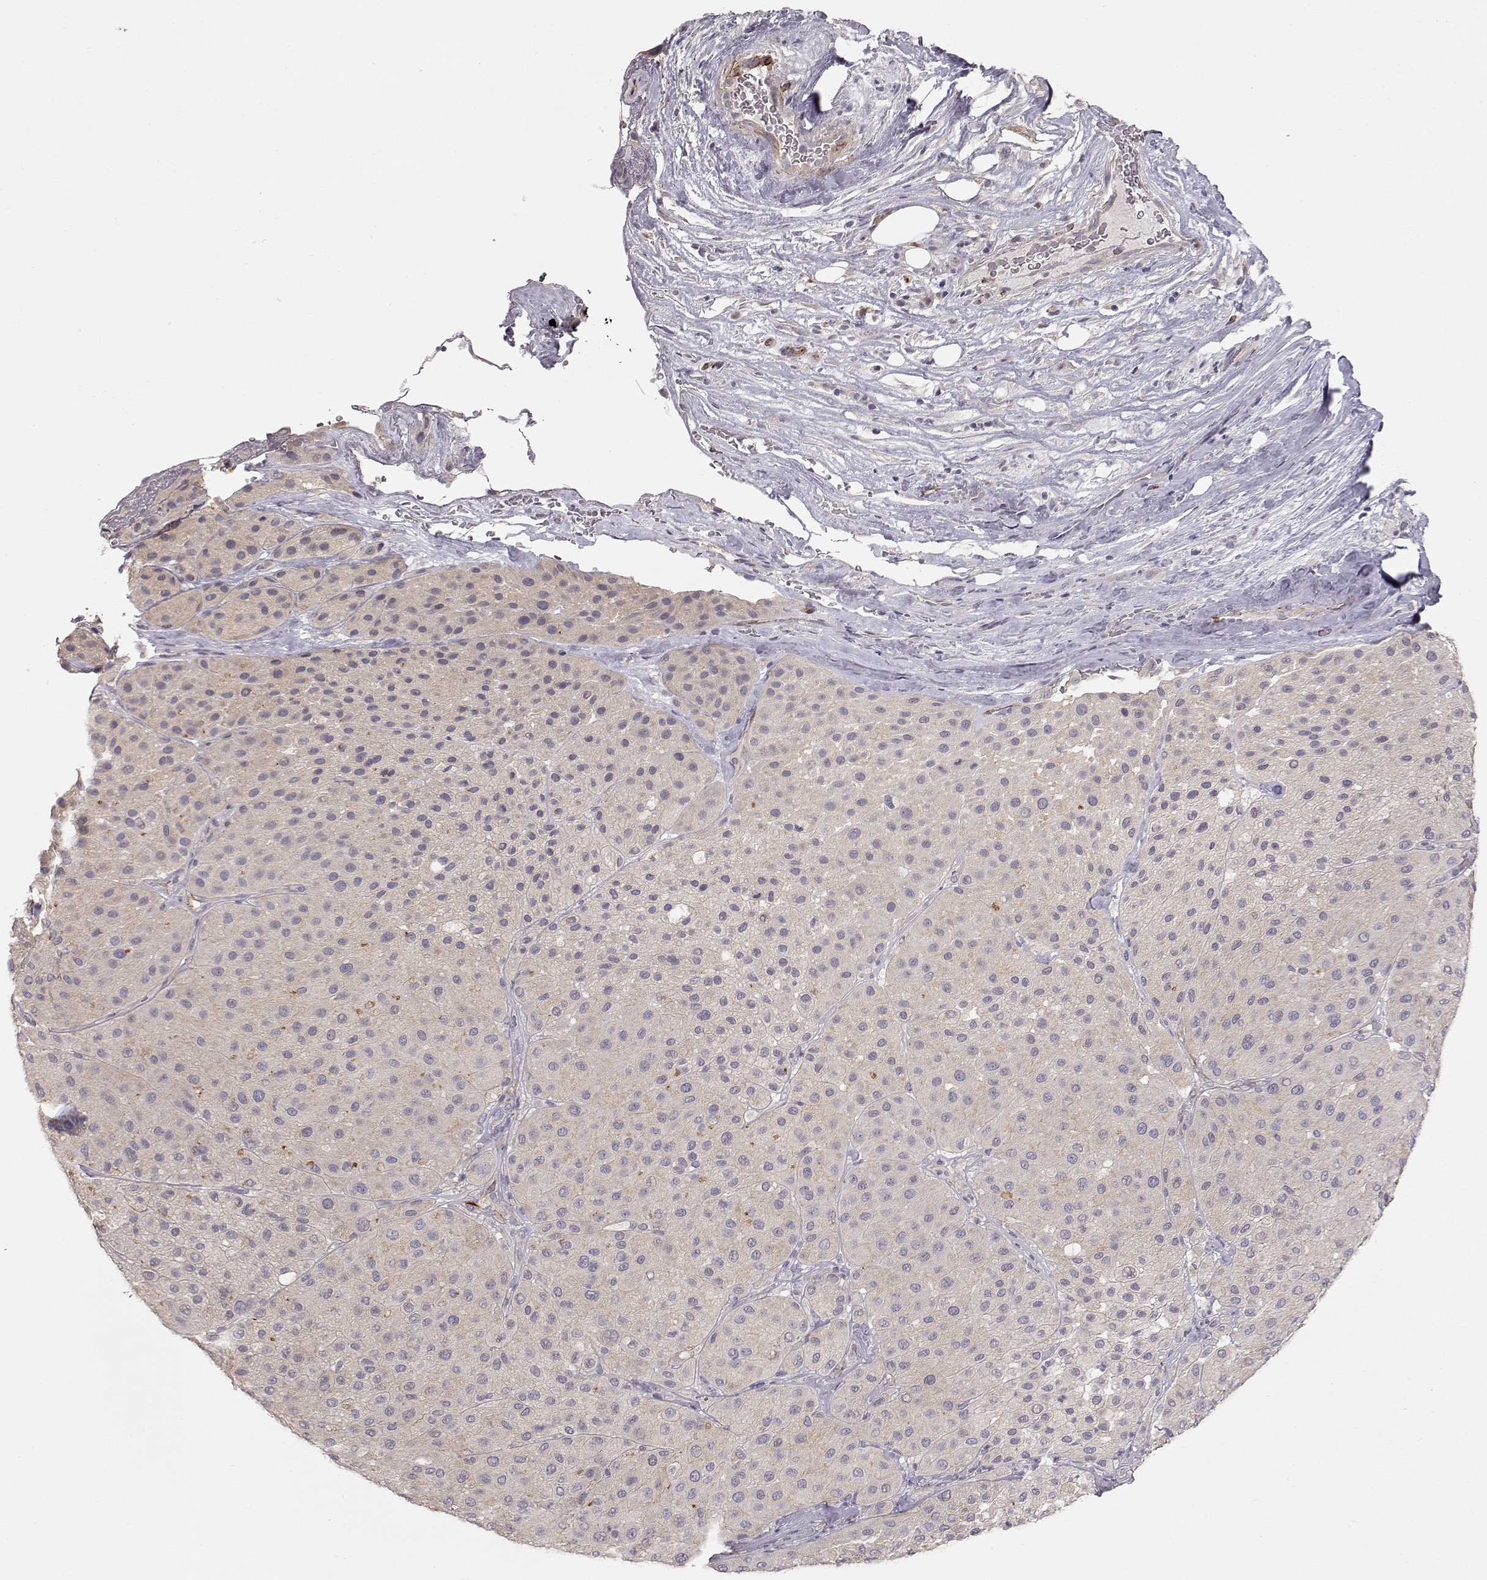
{"staining": {"intensity": "weak", "quantity": ">75%", "location": "cytoplasmic/membranous"}, "tissue": "melanoma", "cell_type": "Tumor cells", "image_type": "cancer", "snomed": [{"axis": "morphology", "description": "Malignant melanoma, Metastatic site"}, {"axis": "topography", "description": "Smooth muscle"}], "caption": "A brown stain shows weak cytoplasmic/membranous expression of a protein in human malignant melanoma (metastatic site) tumor cells.", "gene": "ARHGAP8", "patient": {"sex": "male", "age": 41}}